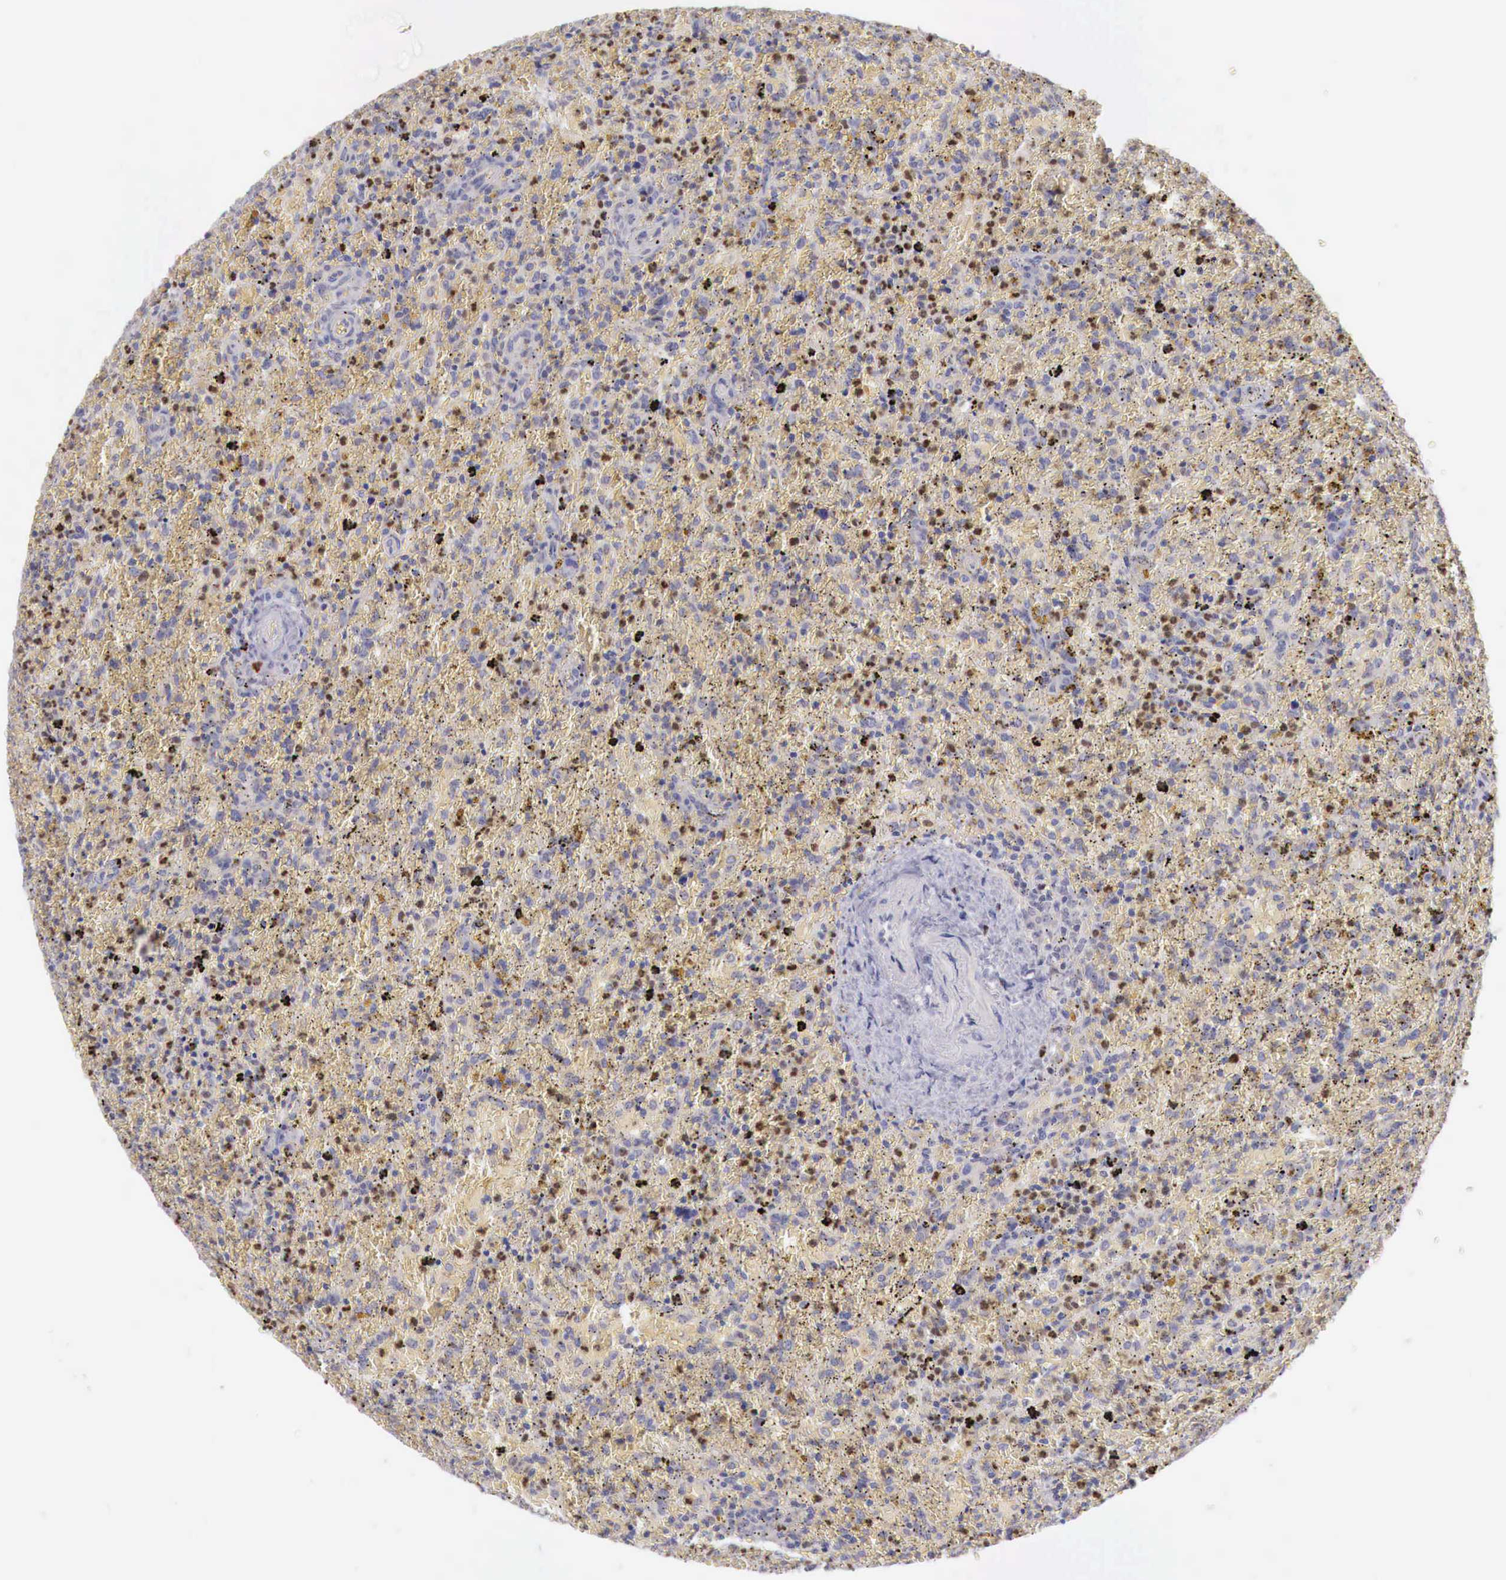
{"staining": {"intensity": "negative", "quantity": "none", "location": "none"}, "tissue": "lymphoma", "cell_type": "Tumor cells", "image_type": "cancer", "snomed": [{"axis": "morphology", "description": "Malignant lymphoma, non-Hodgkin's type, High grade"}, {"axis": "topography", "description": "Spleen"}, {"axis": "topography", "description": "Lymph node"}], "caption": "An immunohistochemistry micrograph of malignant lymphoma, non-Hodgkin's type (high-grade) is shown. There is no staining in tumor cells of malignant lymphoma, non-Hodgkin's type (high-grade).", "gene": "TRIM13", "patient": {"sex": "female", "age": 70}}